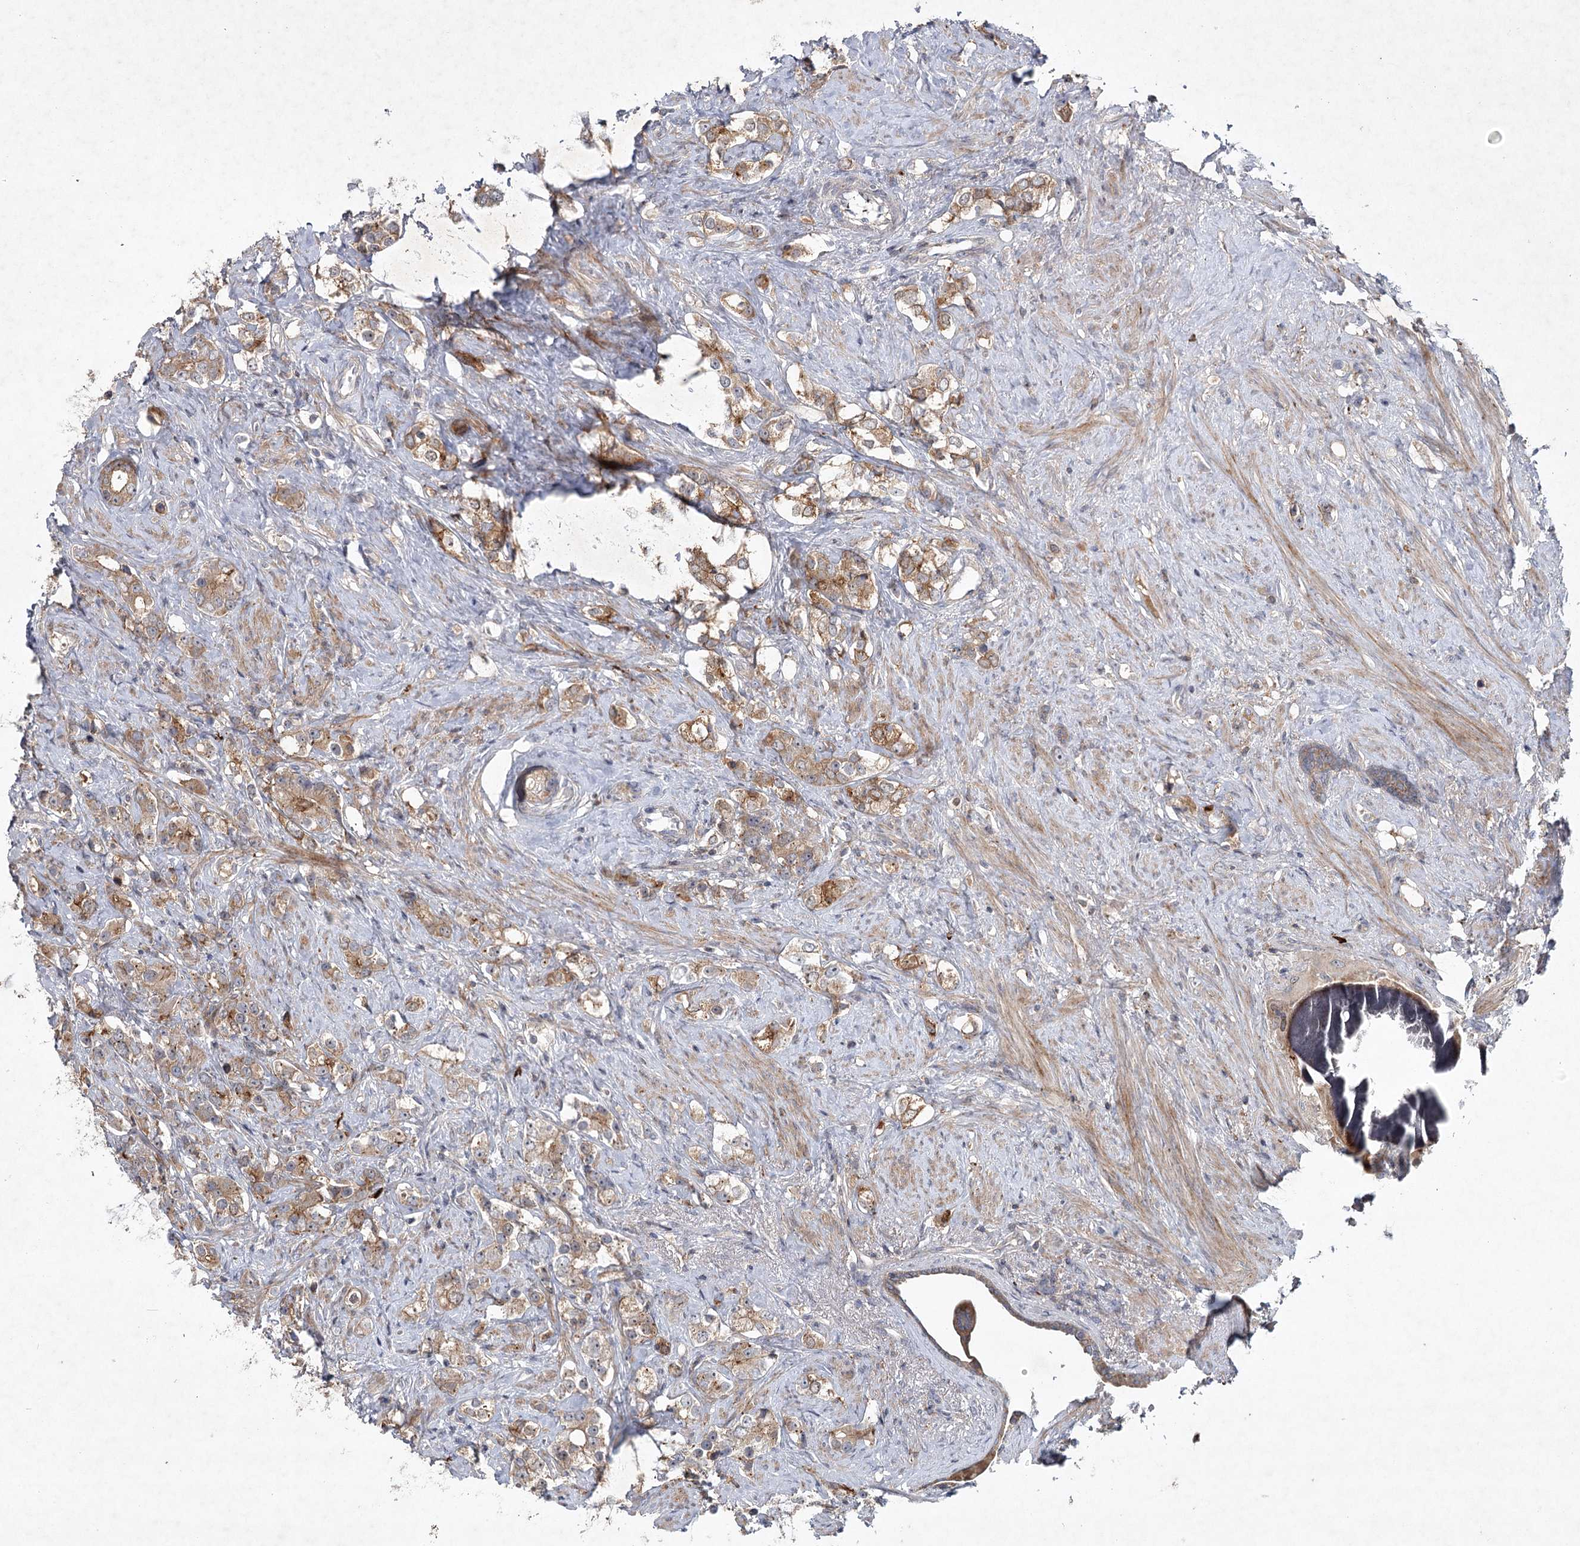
{"staining": {"intensity": "moderate", "quantity": ">75%", "location": "cytoplasmic/membranous"}, "tissue": "prostate cancer", "cell_type": "Tumor cells", "image_type": "cancer", "snomed": [{"axis": "morphology", "description": "Adenocarcinoma, High grade"}, {"axis": "topography", "description": "Prostate"}], "caption": "A medium amount of moderate cytoplasmic/membranous expression is present in approximately >75% of tumor cells in prostate cancer (adenocarcinoma (high-grade)) tissue. Immunohistochemistry (ihc) stains the protein in brown and the nuclei are stained blue.", "gene": "MAP3K13", "patient": {"sex": "male", "age": 63}}